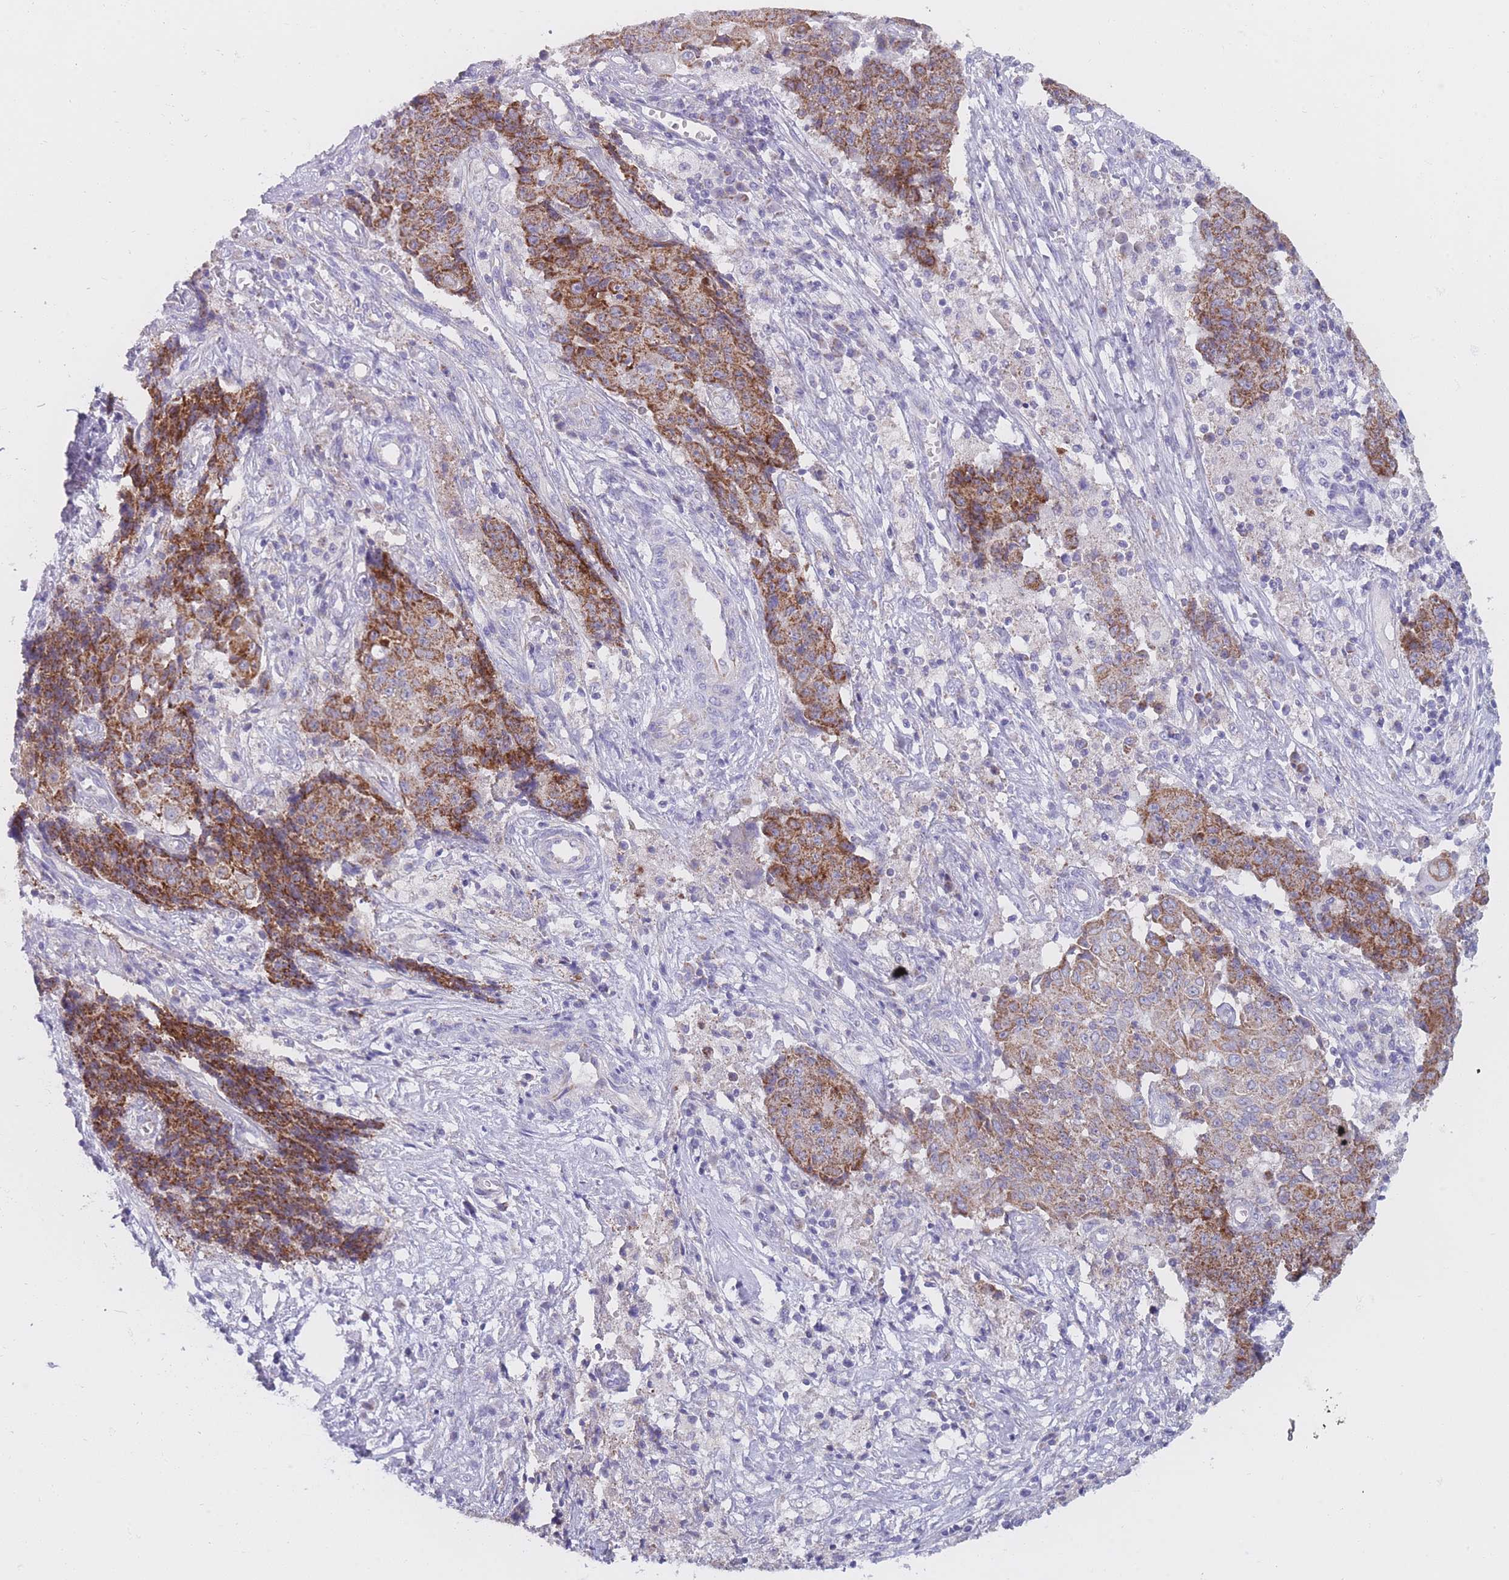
{"staining": {"intensity": "moderate", "quantity": ">75%", "location": "cytoplasmic/membranous"}, "tissue": "ovarian cancer", "cell_type": "Tumor cells", "image_type": "cancer", "snomed": [{"axis": "morphology", "description": "Carcinoma, endometroid"}, {"axis": "topography", "description": "Ovary"}], "caption": "This image demonstrates IHC staining of endometroid carcinoma (ovarian), with medium moderate cytoplasmic/membranous positivity in about >75% of tumor cells.", "gene": "MRPS14", "patient": {"sex": "female", "age": 42}}